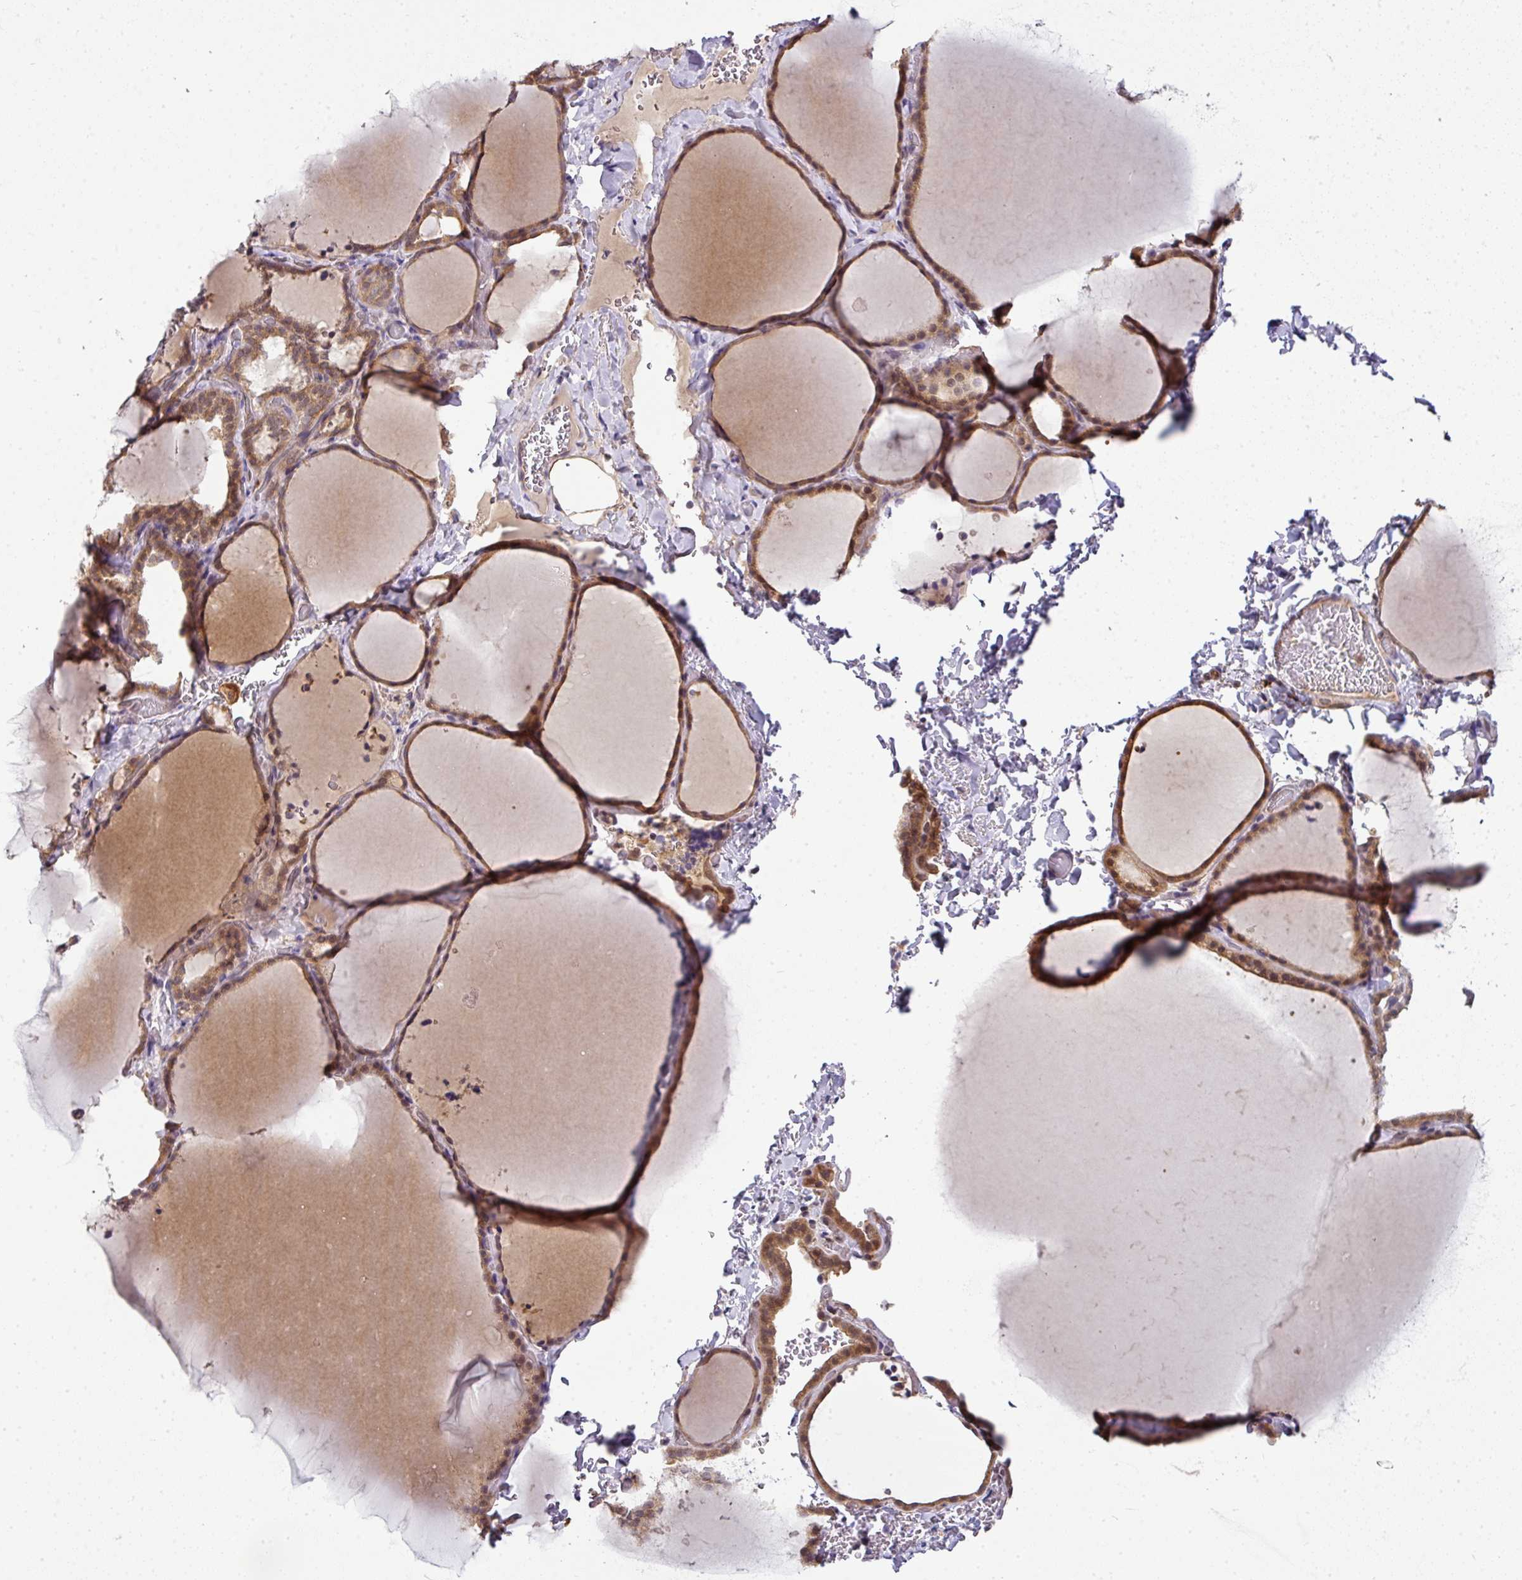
{"staining": {"intensity": "moderate", "quantity": ">75%", "location": "cytoplasmic/membranous,nuclear"}, "tissue": "thyroid gland", "cell_type": "Glandular cells", "image_type": "normal", "snomed": [{"axis": "morphology", "description": "Normal tissue, NOS"}, {"axis": "topography", "description": "Thyroid gland"}], "caption": "Approximately >75% of glandular cells in benign human thyroid gland show moderate cytoplasmic/membranous,nuclear protein positivity as visualized by brown immunohistochemical staining.", "gene": "RBM14", "patient": {"sex": "female", "age": 22}}